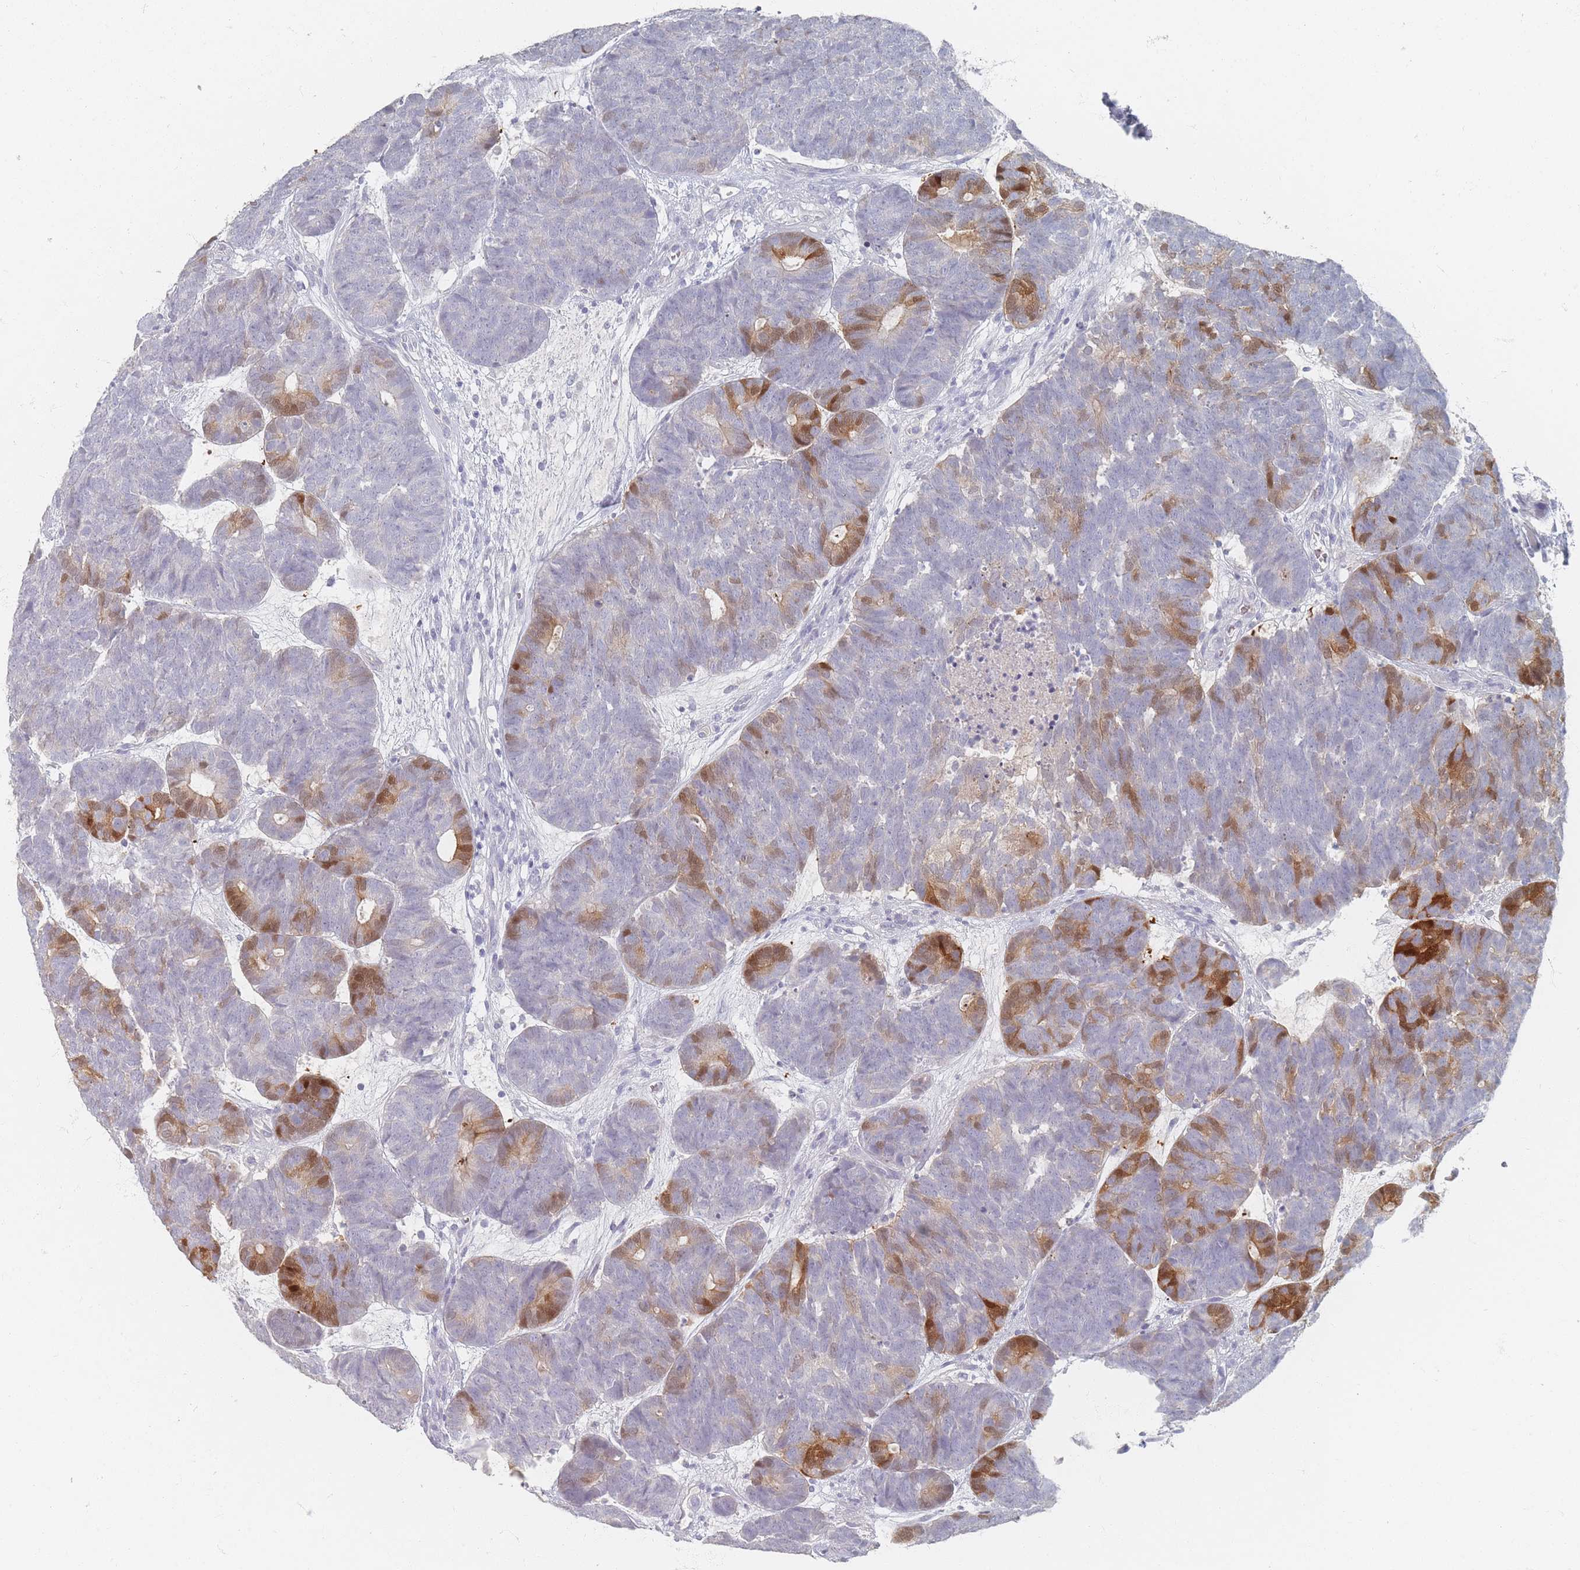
{"staining": {"intensity": "strong", "quantity": "<25%", "location": "cytoplasmic/membranous,nuclear"}, "tissue": "head and neck cancer", "cell_type": "Tumor cells", "image_type": "cancer", "snomed": [{"axis": "morphology", "description": "Adenocarcinoma, NOS"}, {"axis": "topography", "description": "Head-Neck"}], "caption": "Immunohistochemistry (DAB) staining of human head and neck cancer (adenocarcinoma) demonstrates strong cytoplasmic/membranous and nuclear protein positivity in about <25% of tumor cells.", "gene": "HELZ2", "patient": {"sex": "female", "age": 81}}